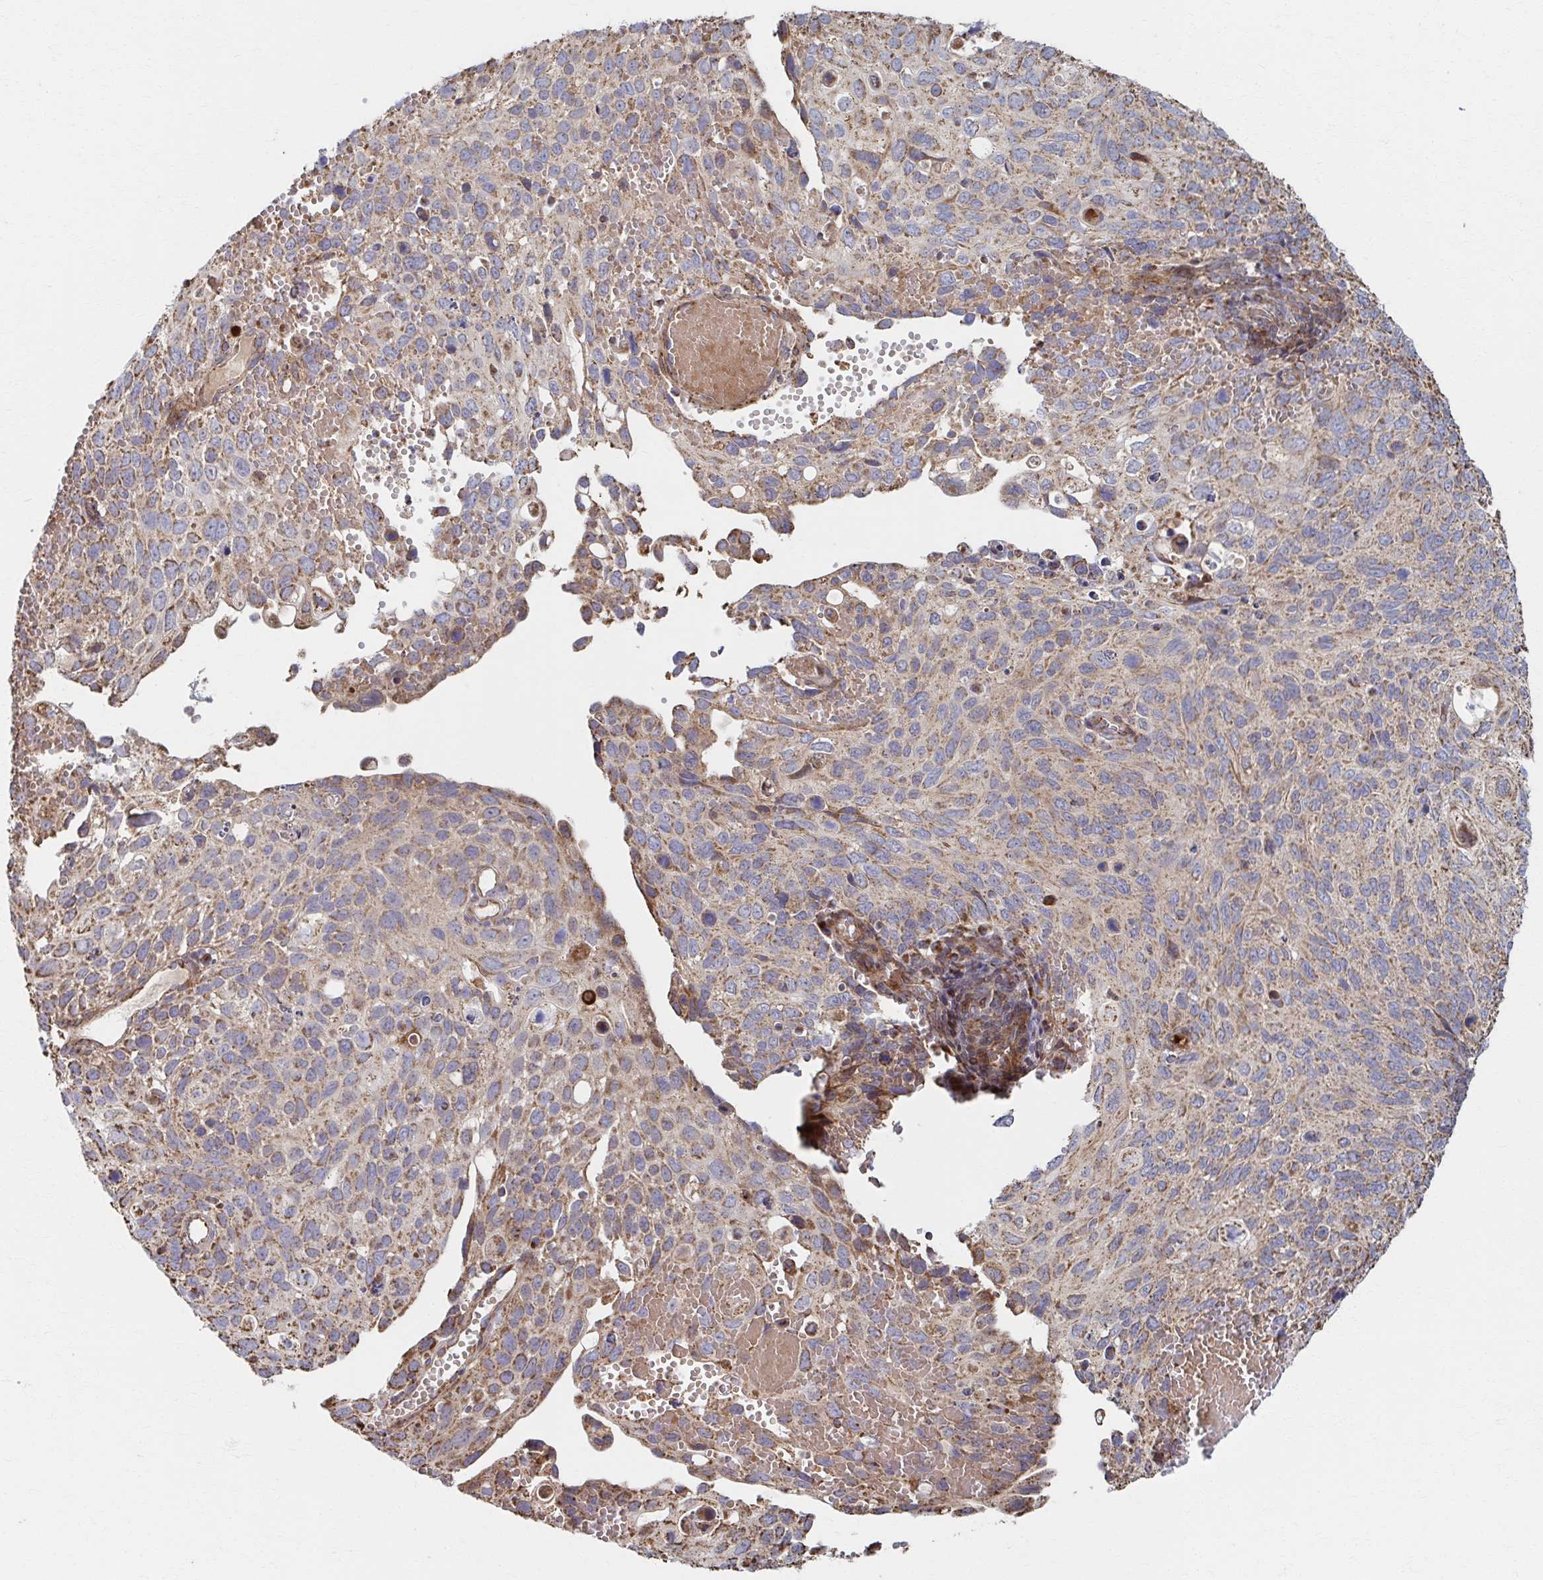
{"staining": {"intensity": "weak", "quantity": "25%-75%", "location": "cytoplasmic/membranous"}, "tissue": "cervical cancer", "cell_type": "Tumor cells", "image_type": "cancer", "snomed": [{"axis": "morphology", "description": "Squamous cell carcinoma, NOS"}, {"axis": "topography", "description": "Cervix"}], "caption": "Cervical cancer (squamous cell carcinoma) tissue shows weak cytoplasmic/membranous expression in approximately 25%-75% of tumor cells, visualized by immunohistochemistry. Immunohistochemistry (ihc) stains the protein of interest in brown and the nuclei are stained blue.", "gene": "SAT1", "patient": {"sex": "female", "age": 70}}